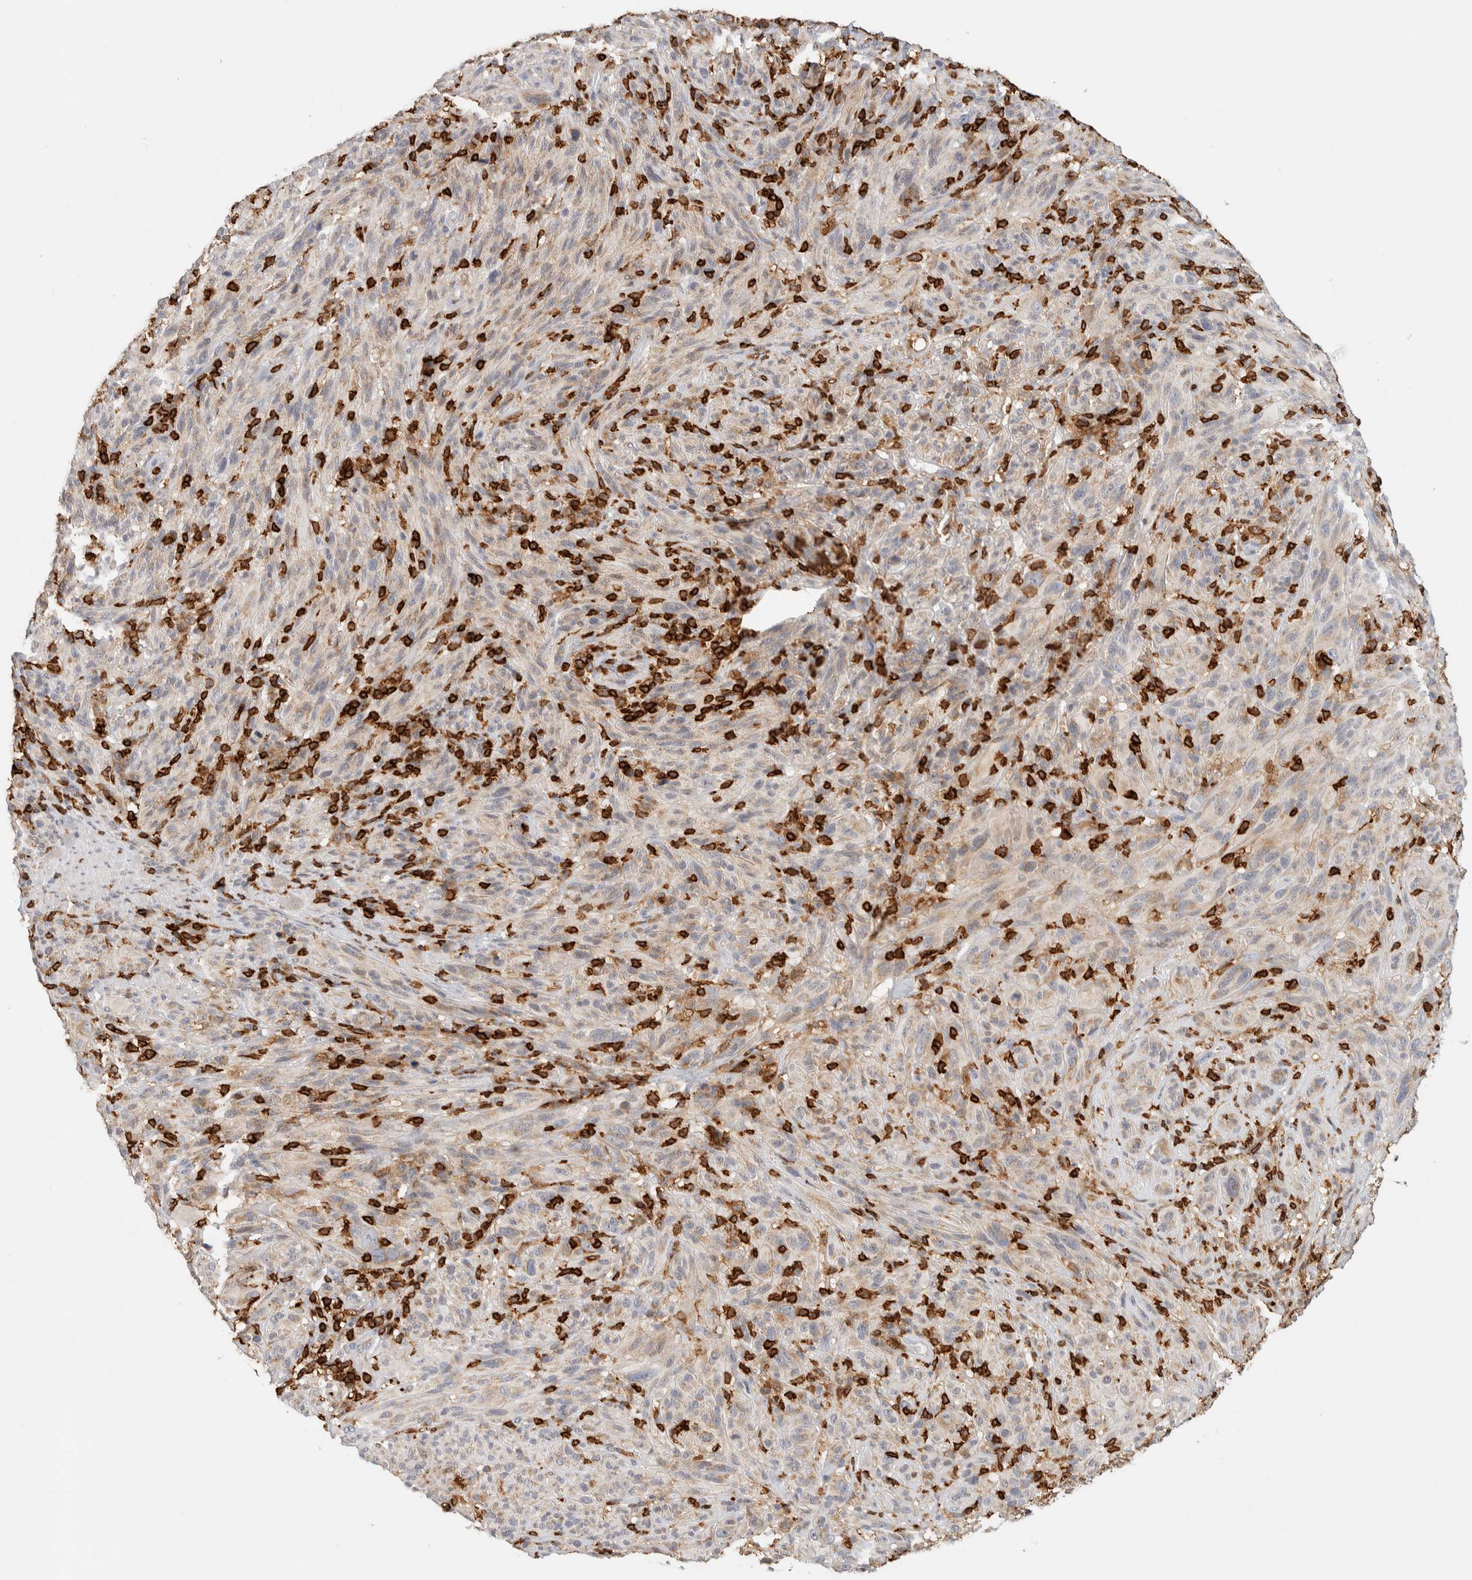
{"staining": {"intensity": "weak", "quantity": "<25%", "location": "cytoplasmic/membranous"}, "tissue": "melanoma", "cell_type": "Tumor cells", "image_type": "cancer", "snomed": [{"axis": "morphology", "description": "Malignant melanoma, NOS"}, {"axis": "topography", "description": "Skin of head"}], "caption": "This is a image of IHC staining of malignant melanoma, which shows no positivity in tumor cells.", "gene": "RUNDC1", "patient": {"sex": "male", "age": 96}}